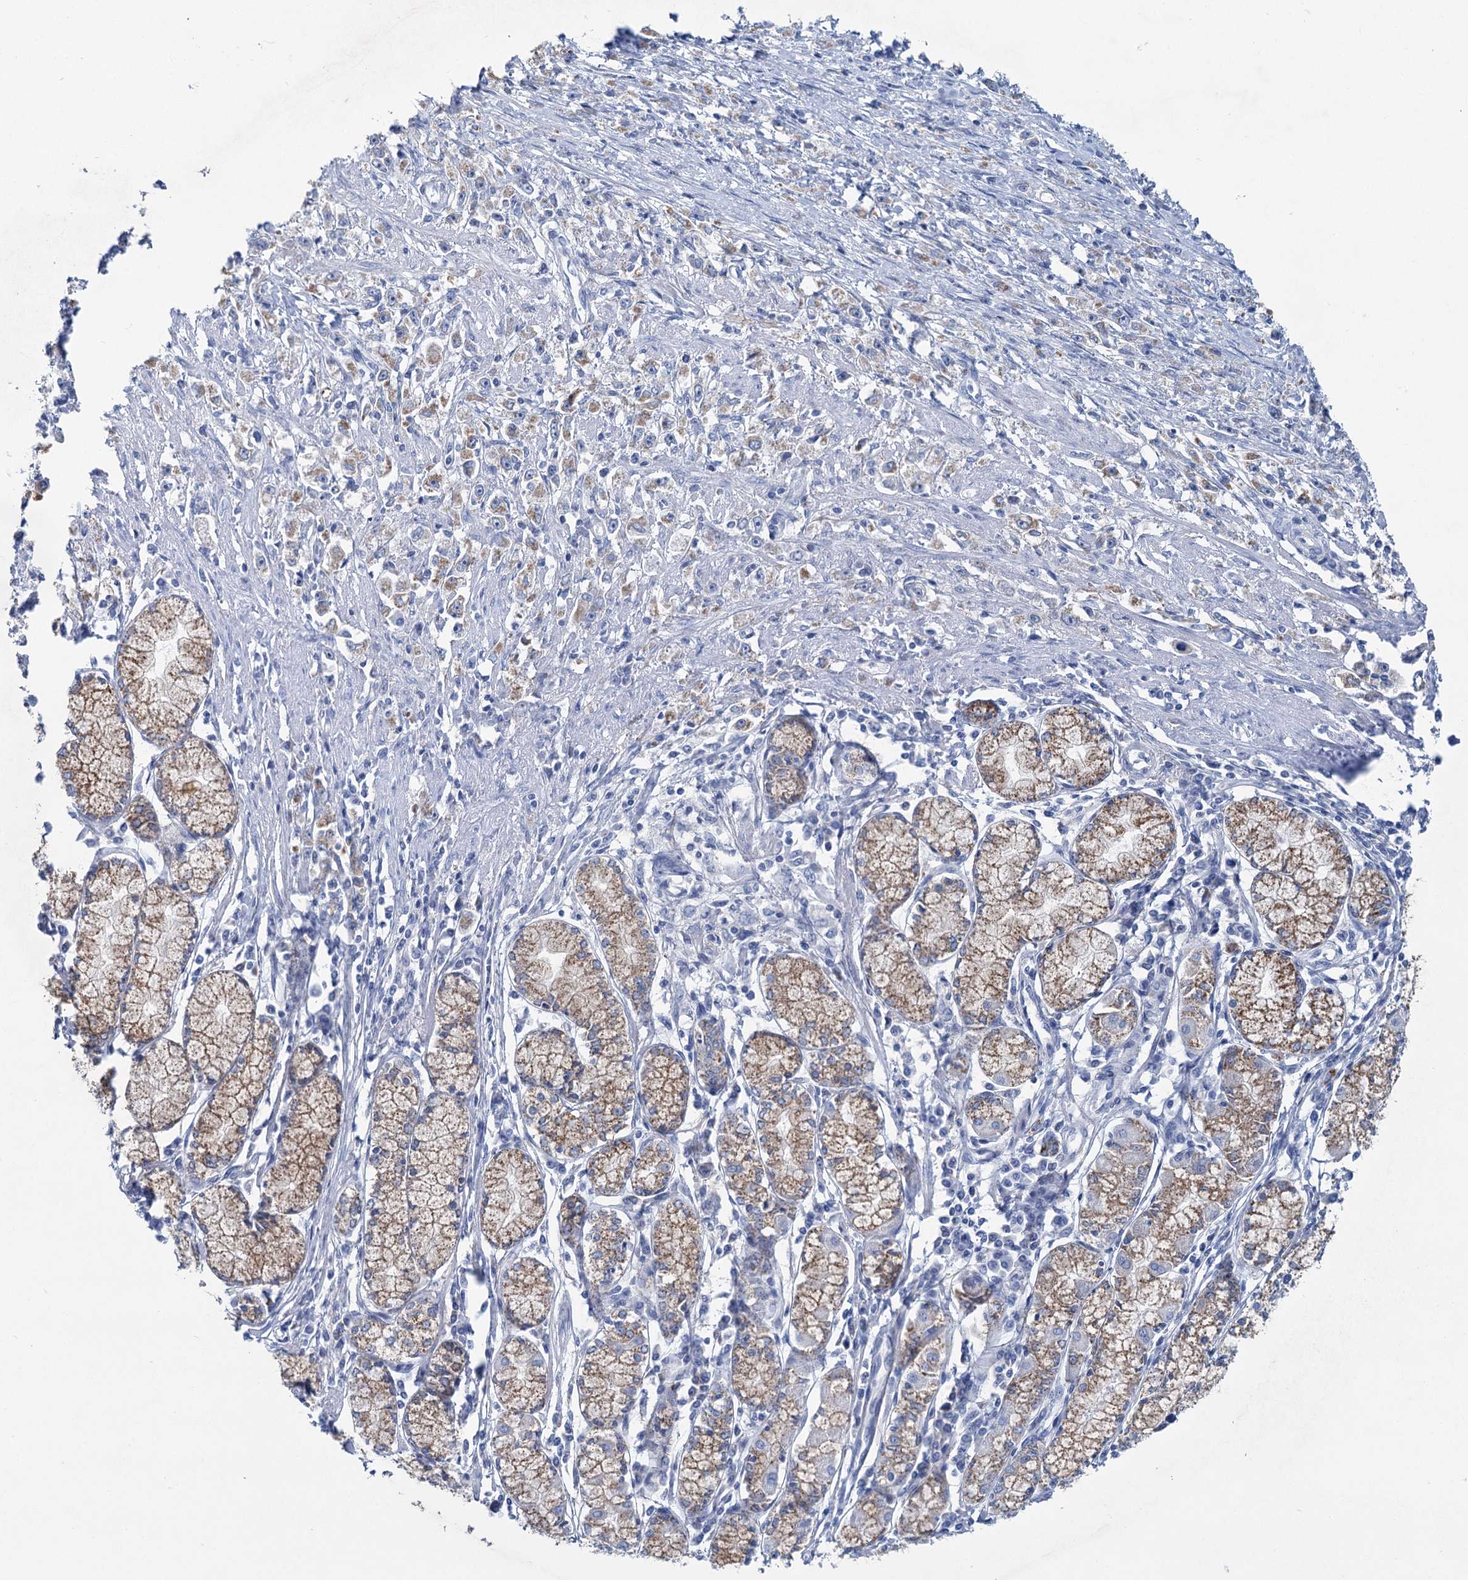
{"staining": {"intensity": "weak", "quantity": "25%-75%", "location": "cytoplasmic/membranous"}, "tissue": "stomach cancer", "cell_type": "Tumor cells", "image_type": "cancer", "snomed": [{"axis": "morphology", "description": "Adenocarcinoma, NOS"}, {"axis": "topography", "description": "Stomach"}], "caption": "The histopathology image exhibits a brown stain indicating the presence of a protein in the cytoplasmic/membranous of tumor cells in stomach cancer.", "gene": "CHDH", "patient": {"sex": "female", "age": 59}}